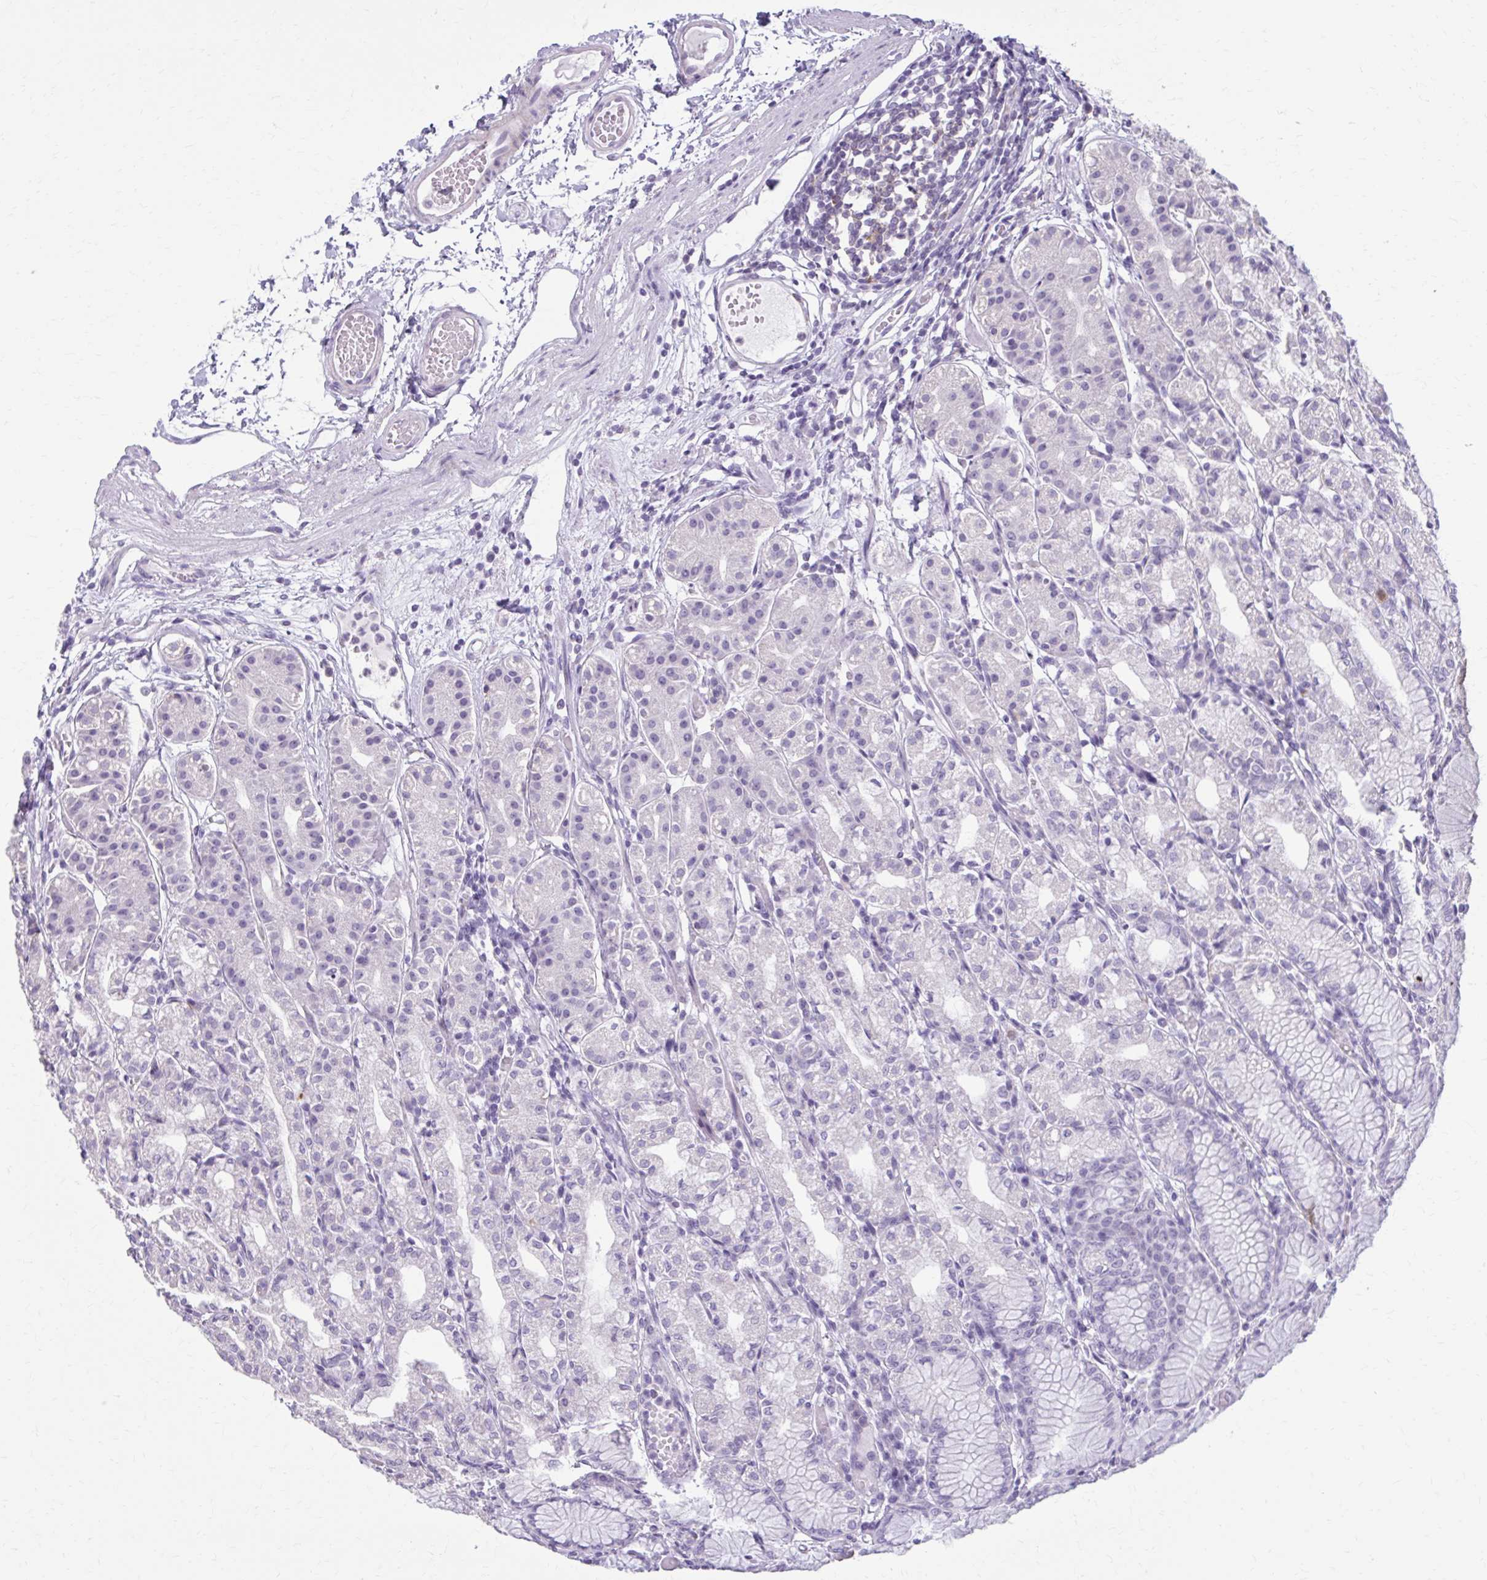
{"staining": {"intensity": "negative", "quantity": "none", "location": "none"}, "tissue": "stomach", "cell_type": "Glandular cells", "image_type": "normal", "snomed": [{"axis": "morphology", "description": "Normal tissue, NOS"}, {"axis": "topography", "description": "Stomach"}], "caption": "The immunohistochemistry image has no significant positivity in glandular cells of stomach.", "gene": "OR4B1", "patient": {"sex": "female", "age": 57}}